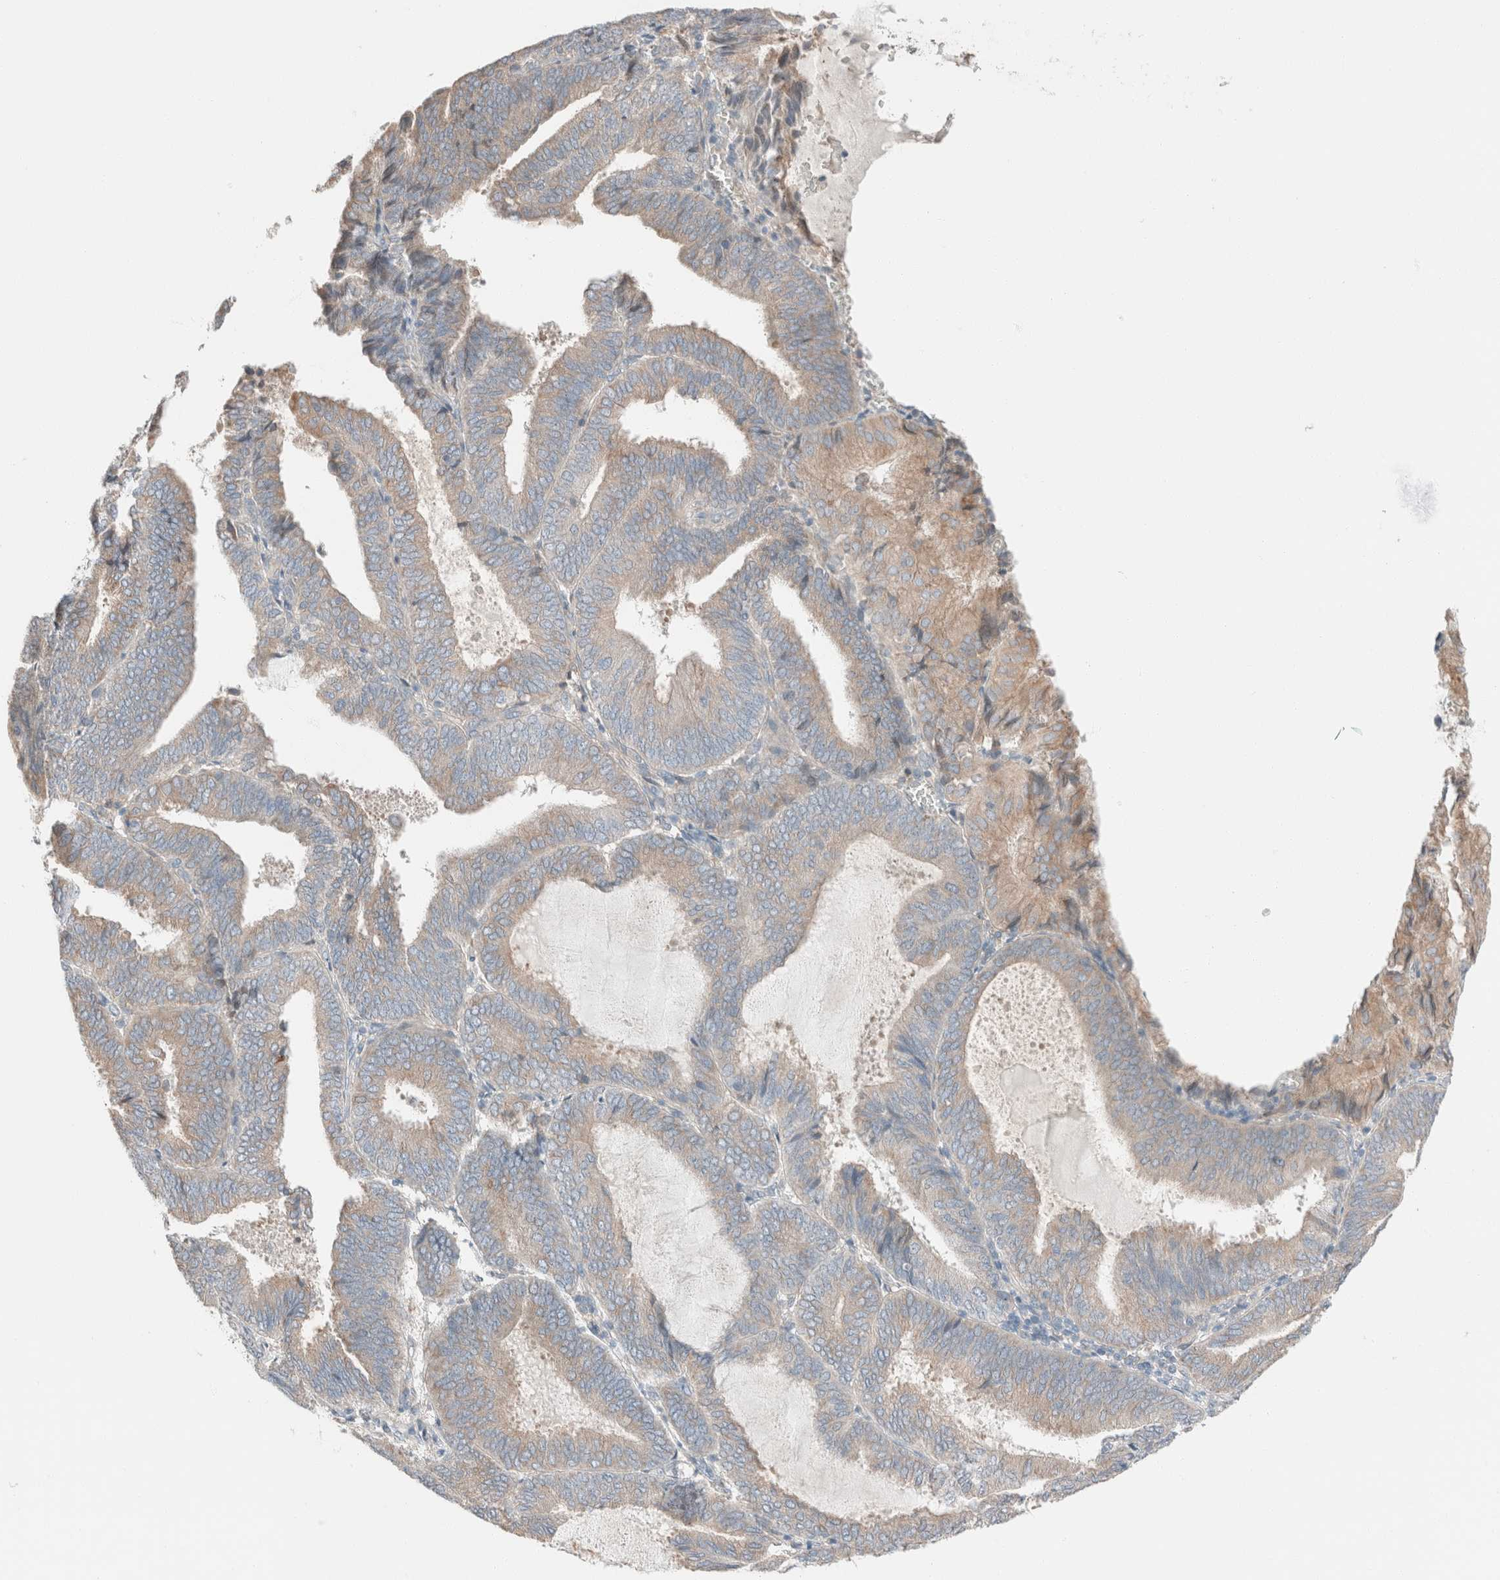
{"staining": {"intensity": "weak", "quantity": "<25%", "location": "cytoplasmic/membranous"}, "tissue": "endometrial cancer", "cell_type": "Tumor cells", "image_type": "cancer", "snomed": [{"axis": "morphology", "description": "Adenocarcinoma, NOS"}, {"axis": "topography", "description": "Endometrium"}], "caption": "Micrograph shows no protein staining in tumor cells of endometrial cancer (adenocarcinoma) tissue. (DAB (3,3'-diaminobenzidine) immunohistochemistry visualized using brightfield microscopy, high magnification).", "gene": "PCM1", "patient": {"sex": "female", "age": 81}}